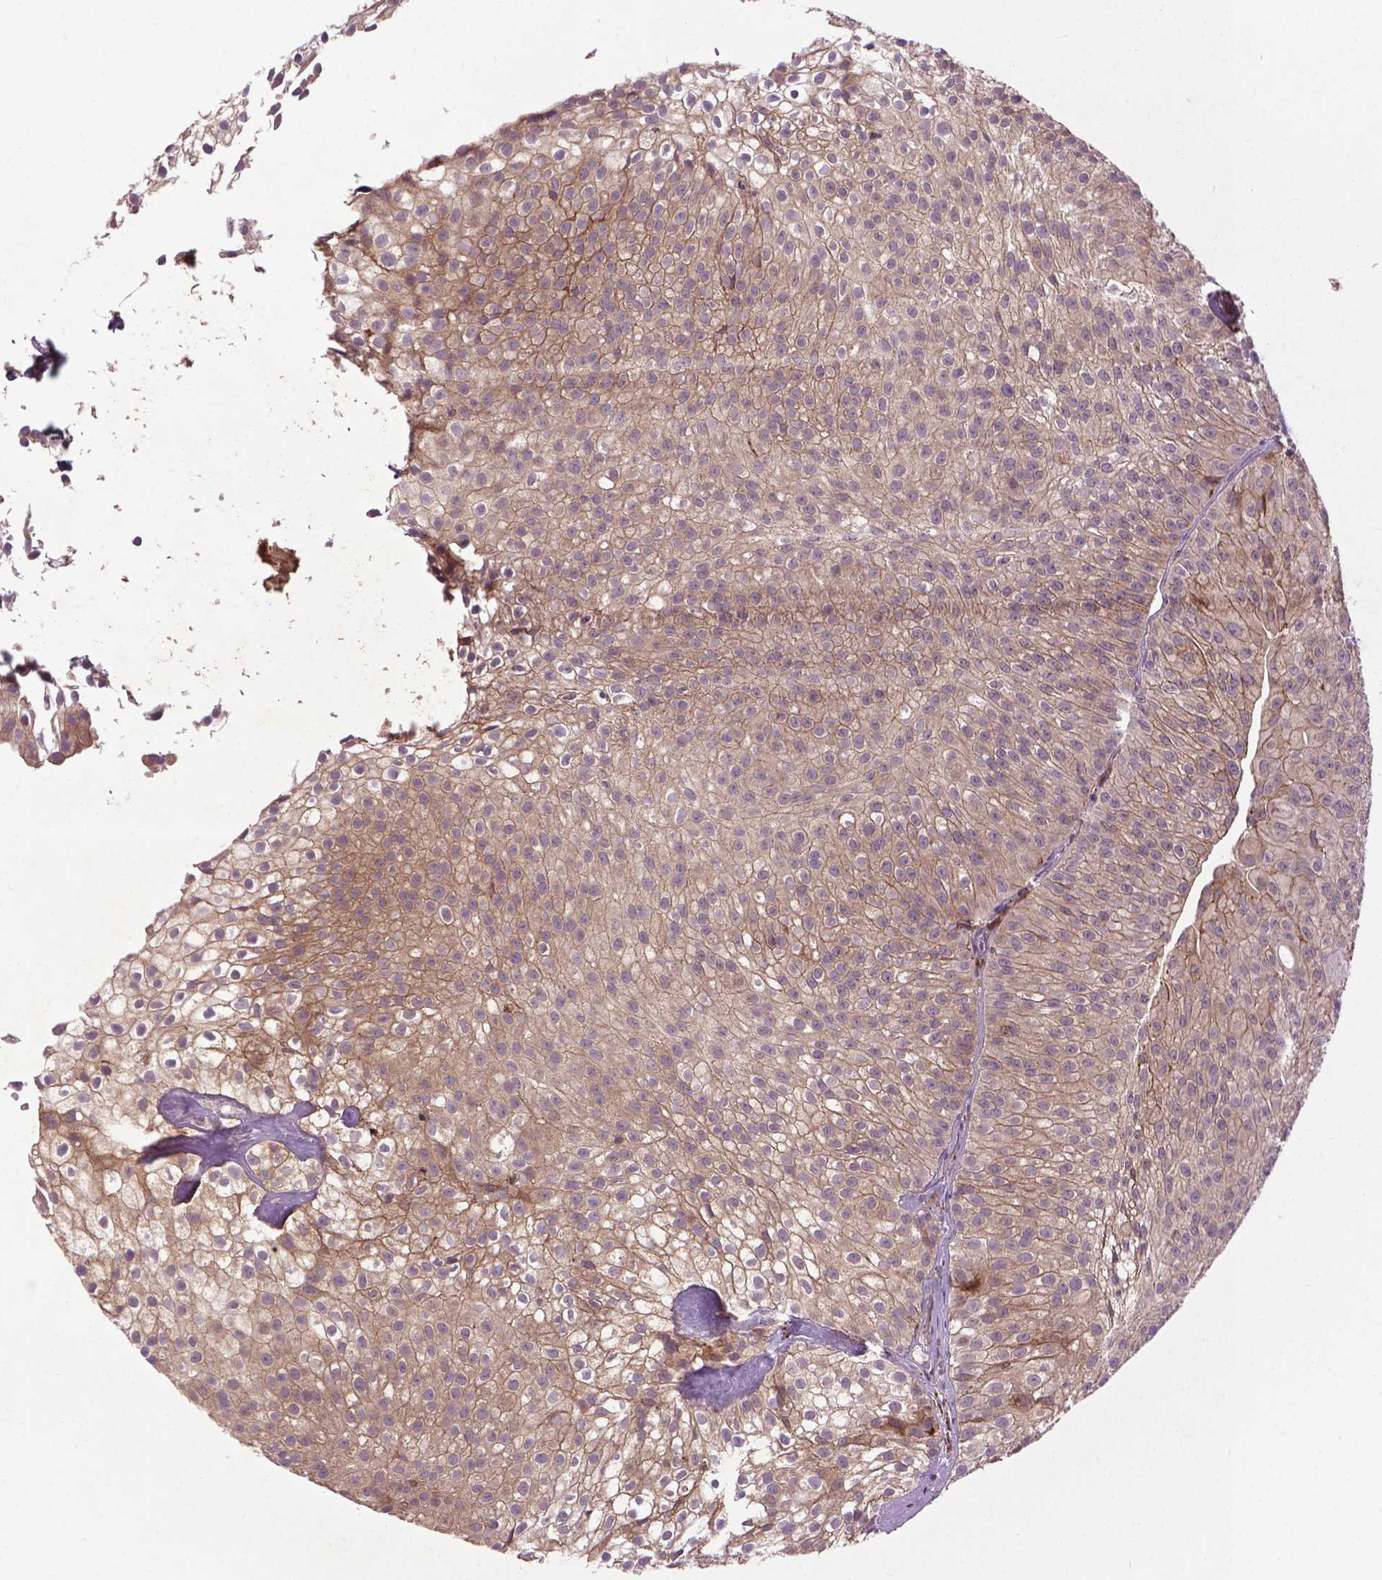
{"staining": {"intensity": "weak", "quantity": ">75%", "location": "cytoplasmic/membranous"}, "tissue": "urothelial cancer", "cell_type": "Tumor cells", "image_type": "cancer", "snomed": [{"axis": "morphology", "description": "Urothelial carcinoma, Low grade"}, {"axis": "topography", "description": "Urinary bladder"}], "caption": "Tumor cells show low levels of weak cytoplasmic/membranous expression in approximately >75% of cells in human low-grade urothelial carcinoma.", "gene": "MYH14", "patient": {"sex": "male", "age": 70}}